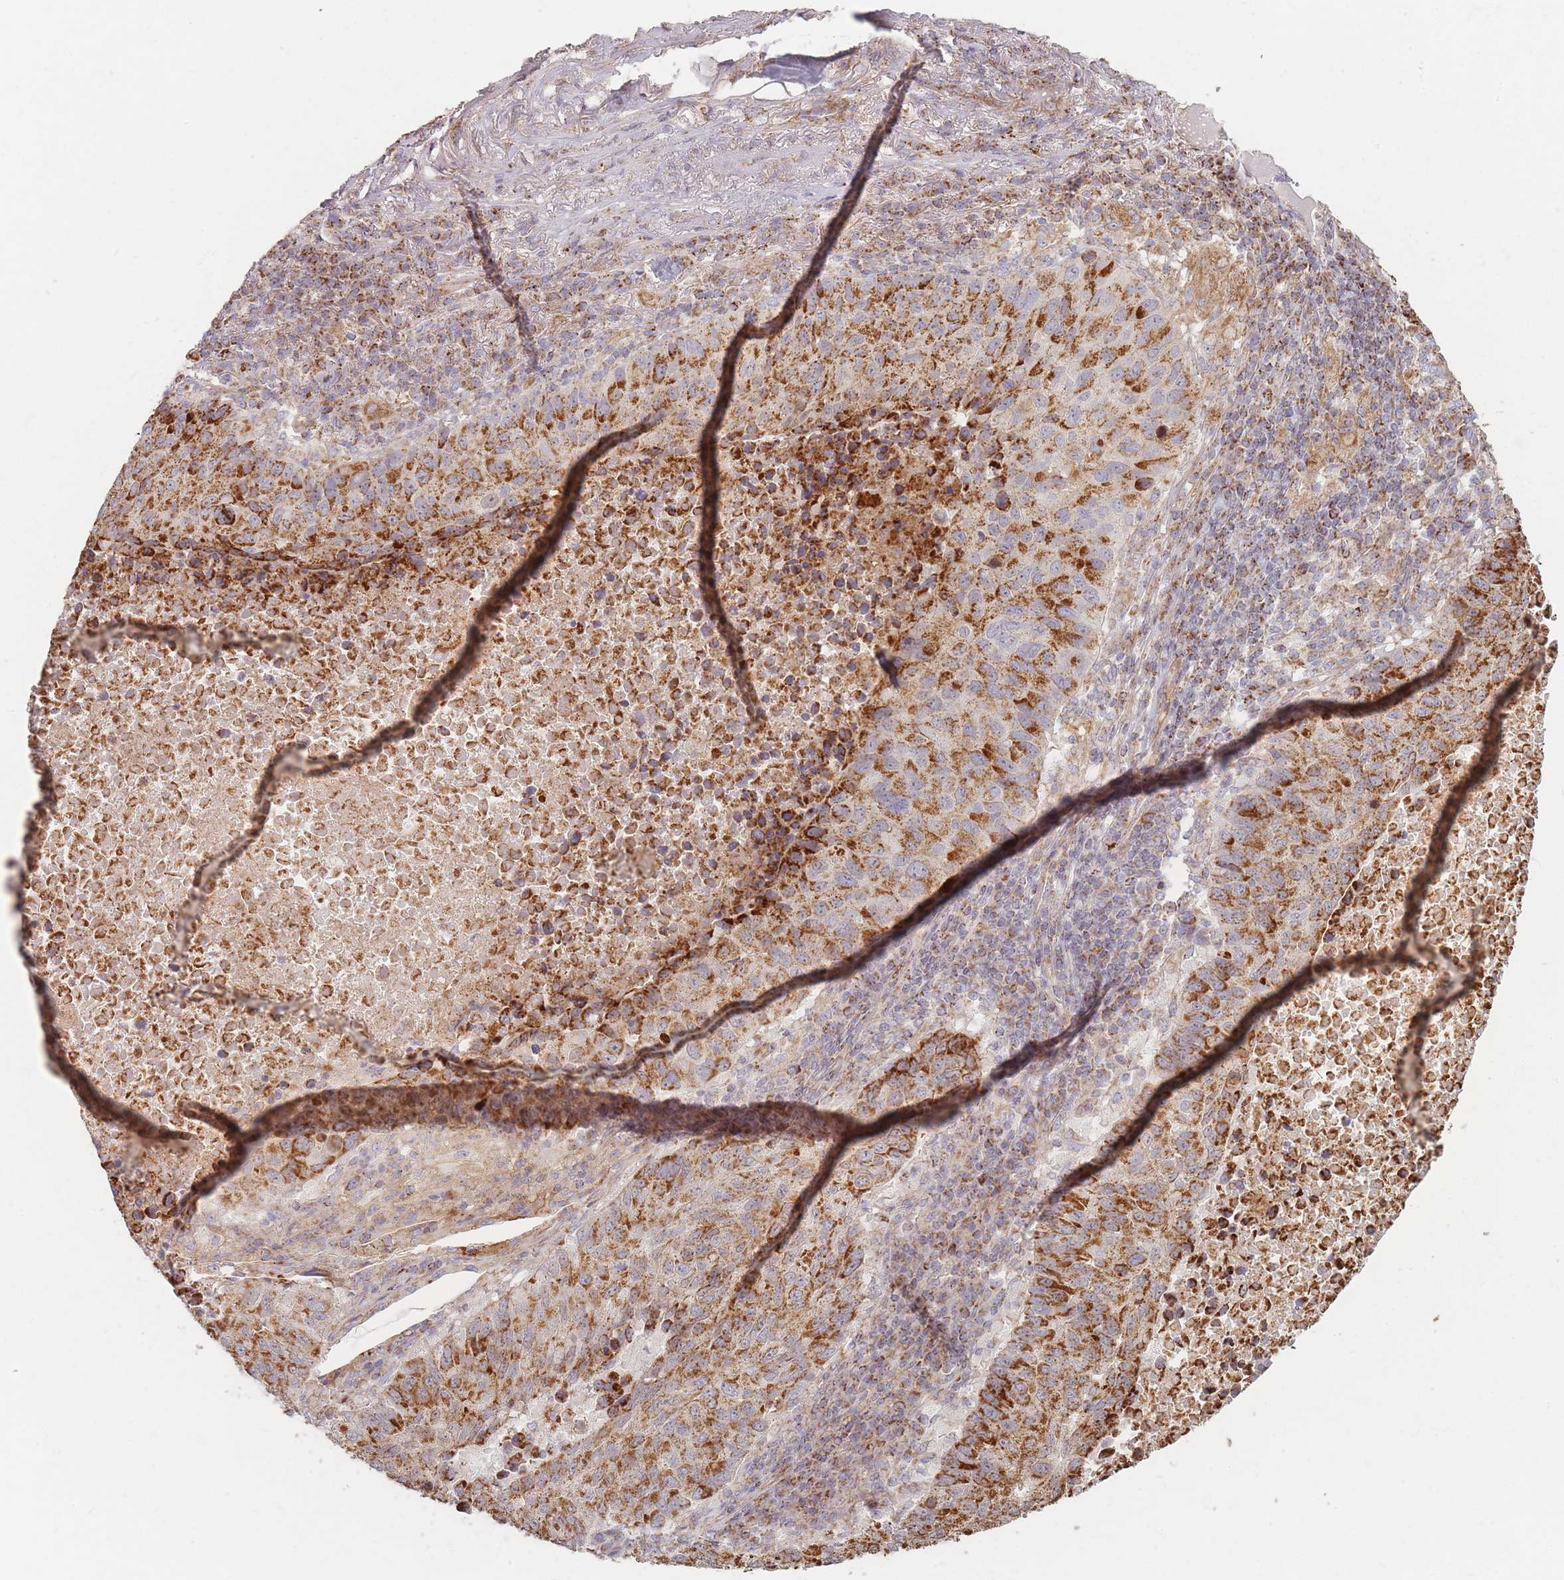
{"staining": {"intensity": "strong", "quantity": ">75%", "location": "cytoplasmic/membranous"}, "tissue": "lung cancer", "cell_type": "Tumor cells", "image_type": "cancer", "snomed": [{"axis": "morphology", "description": "Squamous cell carcinoma, NOS"}, {"axis": "topography", "description": "Lung"}], "caption": "A brown stain labels strong cytoplasmic/membranous expression of a protein in lung squamous cell carcinoma tumor cells. Ihc stains the protein in brown and the nuclei are stained blue.", "gene": "ESRP2", "patient": {"sex": "male", "age": 73}}